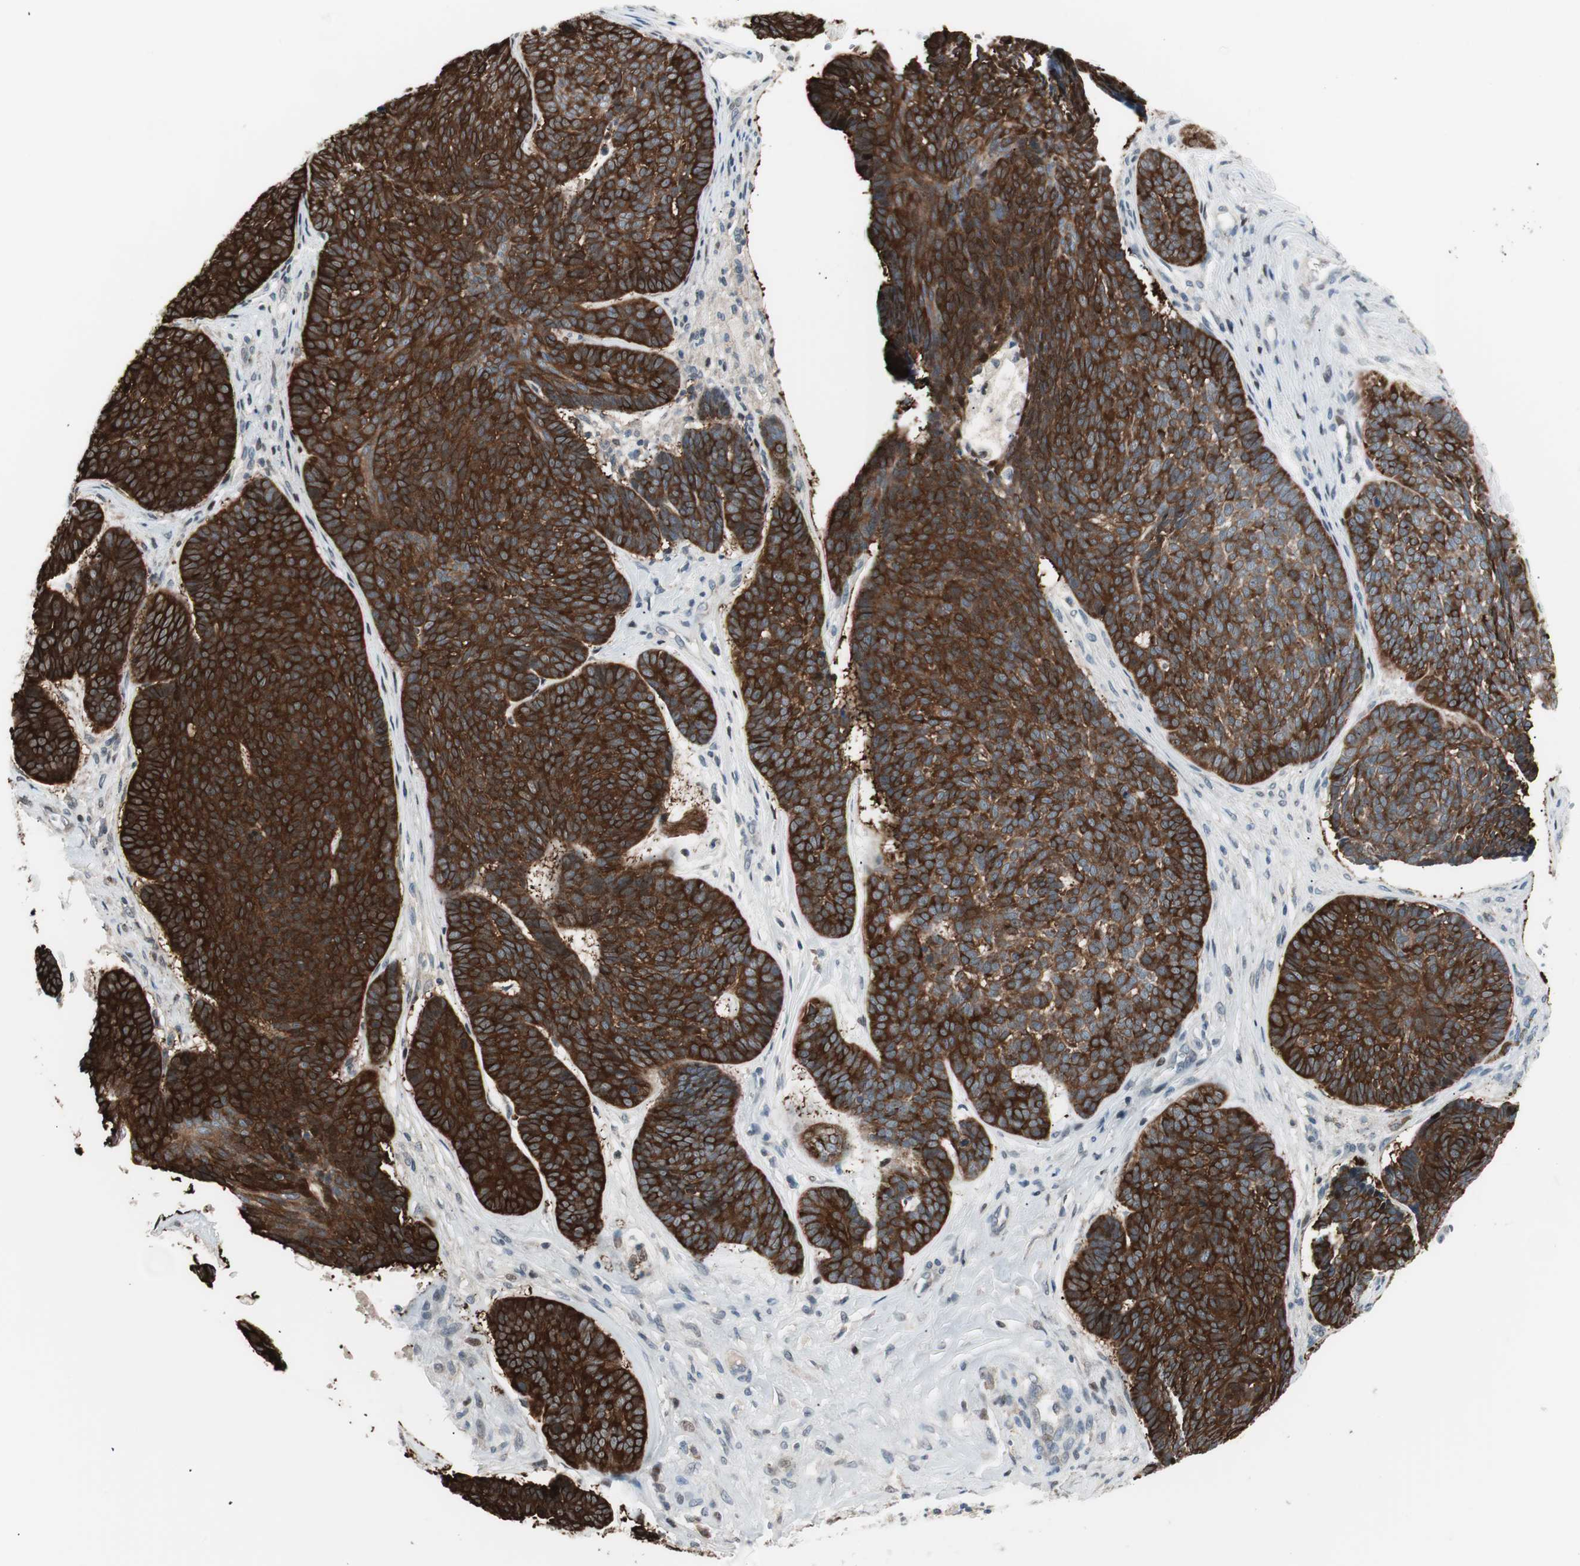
{"staining": {"intensity": "strong", "quantity": ">75%", "location": "cytoplasmic/membranous"}, "tissue": "skin cancer", "cell_type": "Tumor cells", "image_type": "cancer", "snomed": [{"axis": "morphology", "description": "Basal cell carcinoma"}, {"axis": "topography", "description": "Skin"}], "caption": "This is a histology image of IHC staining of skin cancer (basal cell carcinoma), which shows strong expression in the cytoplasmic/membranous of tumor cells.", "gene": "POLH", "patient": {"sex": "male", "age": 84}}